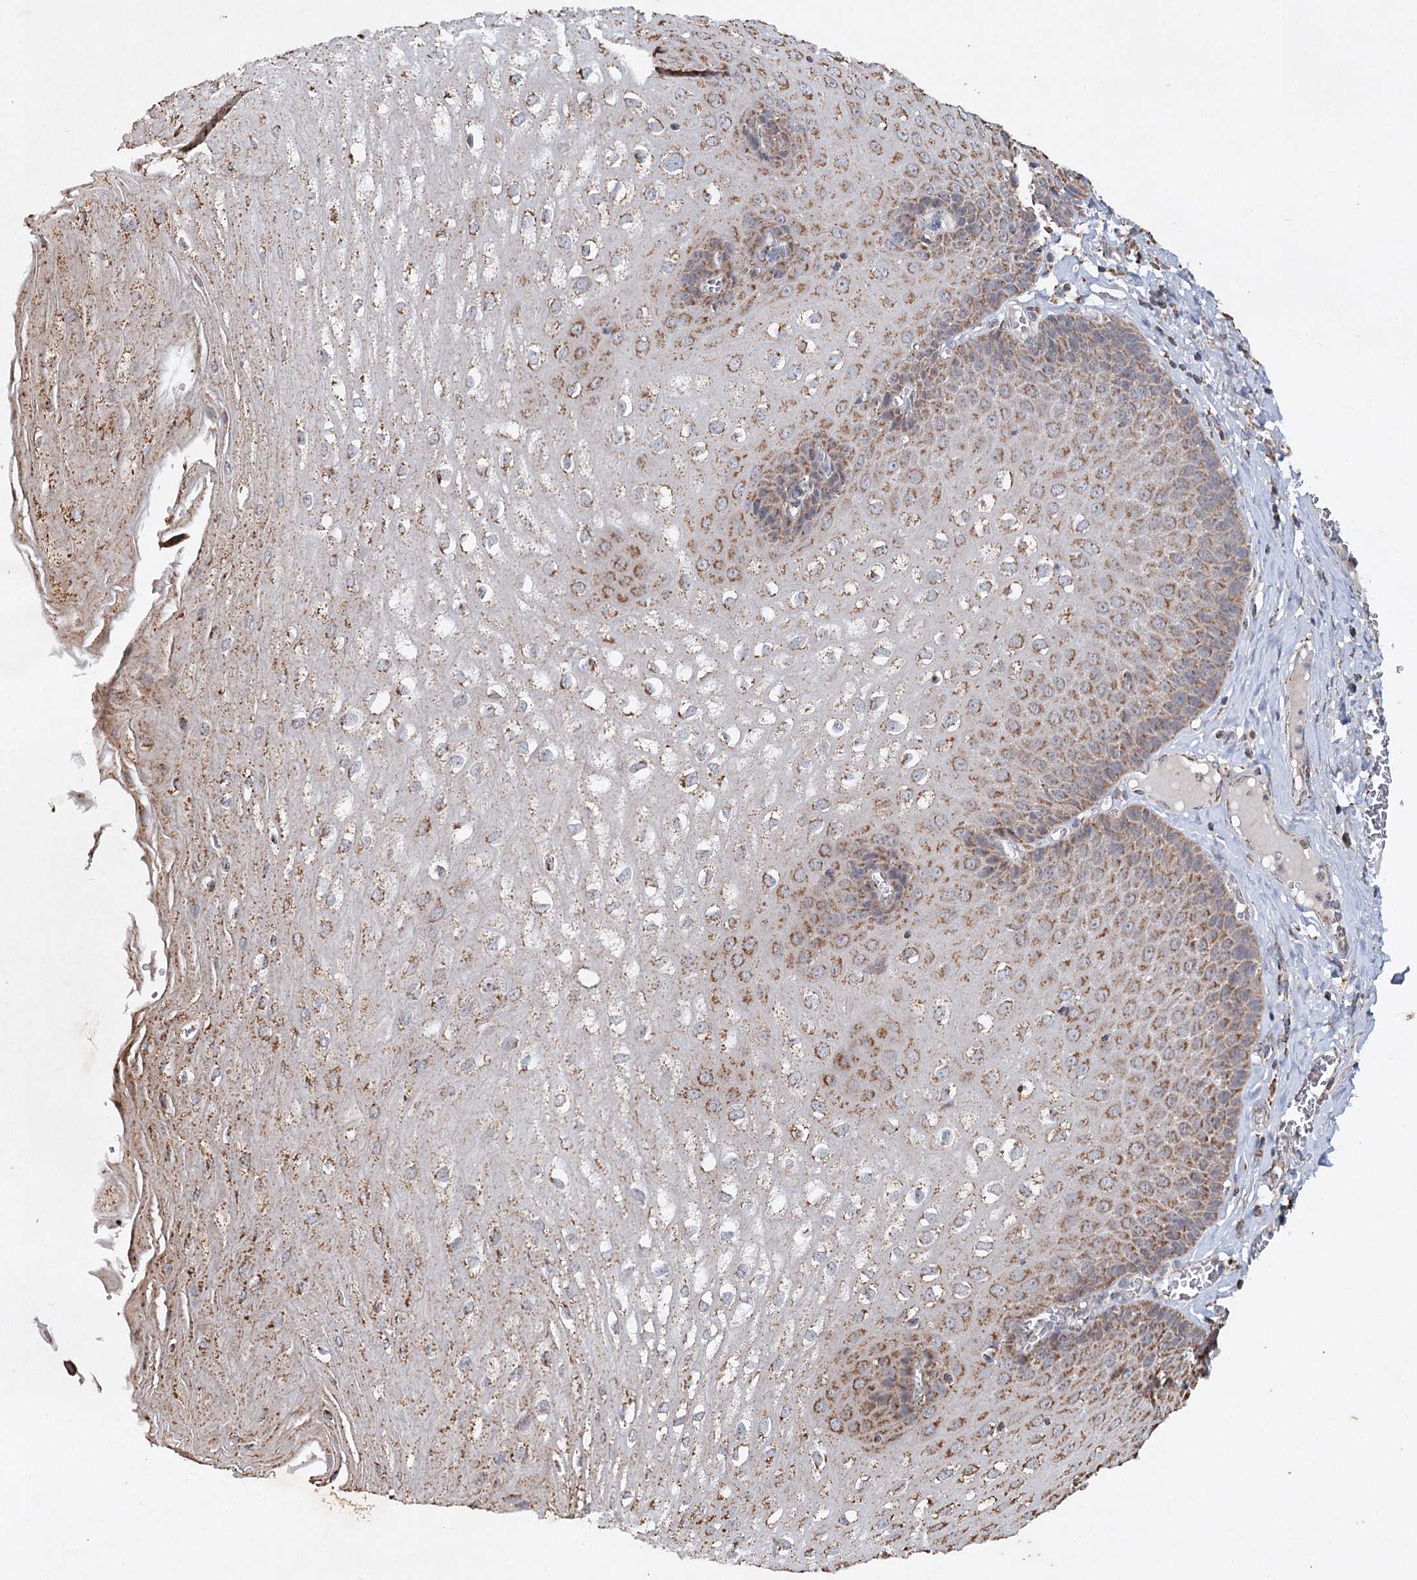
{"staining": {"intensity": "moderate", "quantity": ">75%", "location": "cytoplasmic/membranous"}, "tissue": "esophagus", "cell_type": "Squamous epithelial cells", "image_type": "normal", "snomed": [{"axis": "morphology", "description": "Normal tissue, NOS"}, {"axis": "topography", "description": "Esophagus"}], "caption": "Immunohistochemical staining of benign human esophagus shows moderate cytoplasmic/membranous protein positivity in about >75% of squamous epithelial cells.", "gene": "PIK3CB", "patient": {"sex": "male", "age": 60}}